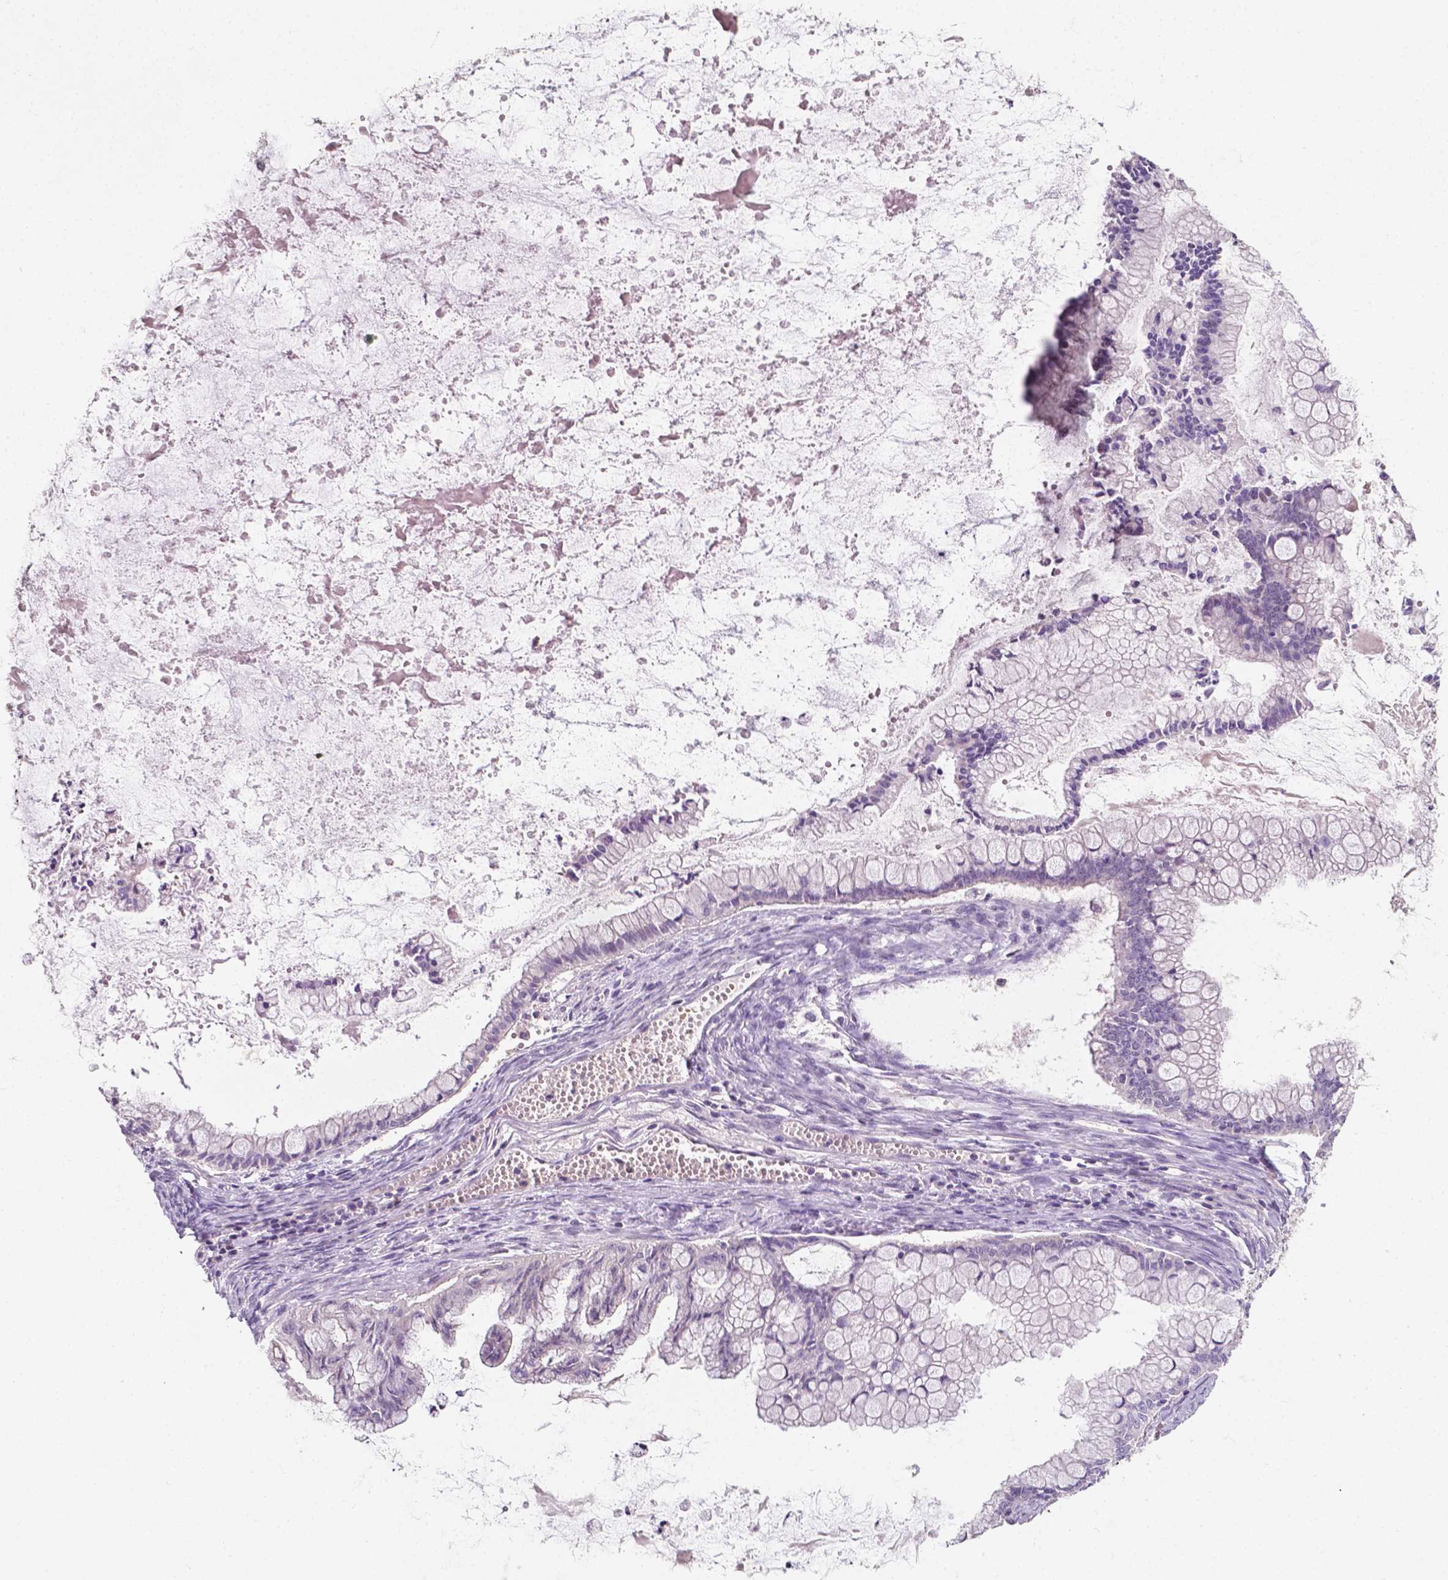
{"staining": {"intensity": "negative", "quantity": "none", "location": "none"}, "tissue": "ovarian cancer", "cell_type": "Tumor cells", "image_type": "cancer", "snomed": [{"axis": "morphology", "description": "Cystadenocarcinoma, mucinous, NOS"}, {"axis": "topography", "description": "Ovary"}], "caption": "A histopathology image of human ovarian cancer (mucinous cystadenocarcinoma) is negative for staining in tumor cells. (DAB (3,3'-diaminobenzidine) IHC, high magnification).", "gene": "EGFR", "patient": {"sex": "female", "age": 67}}